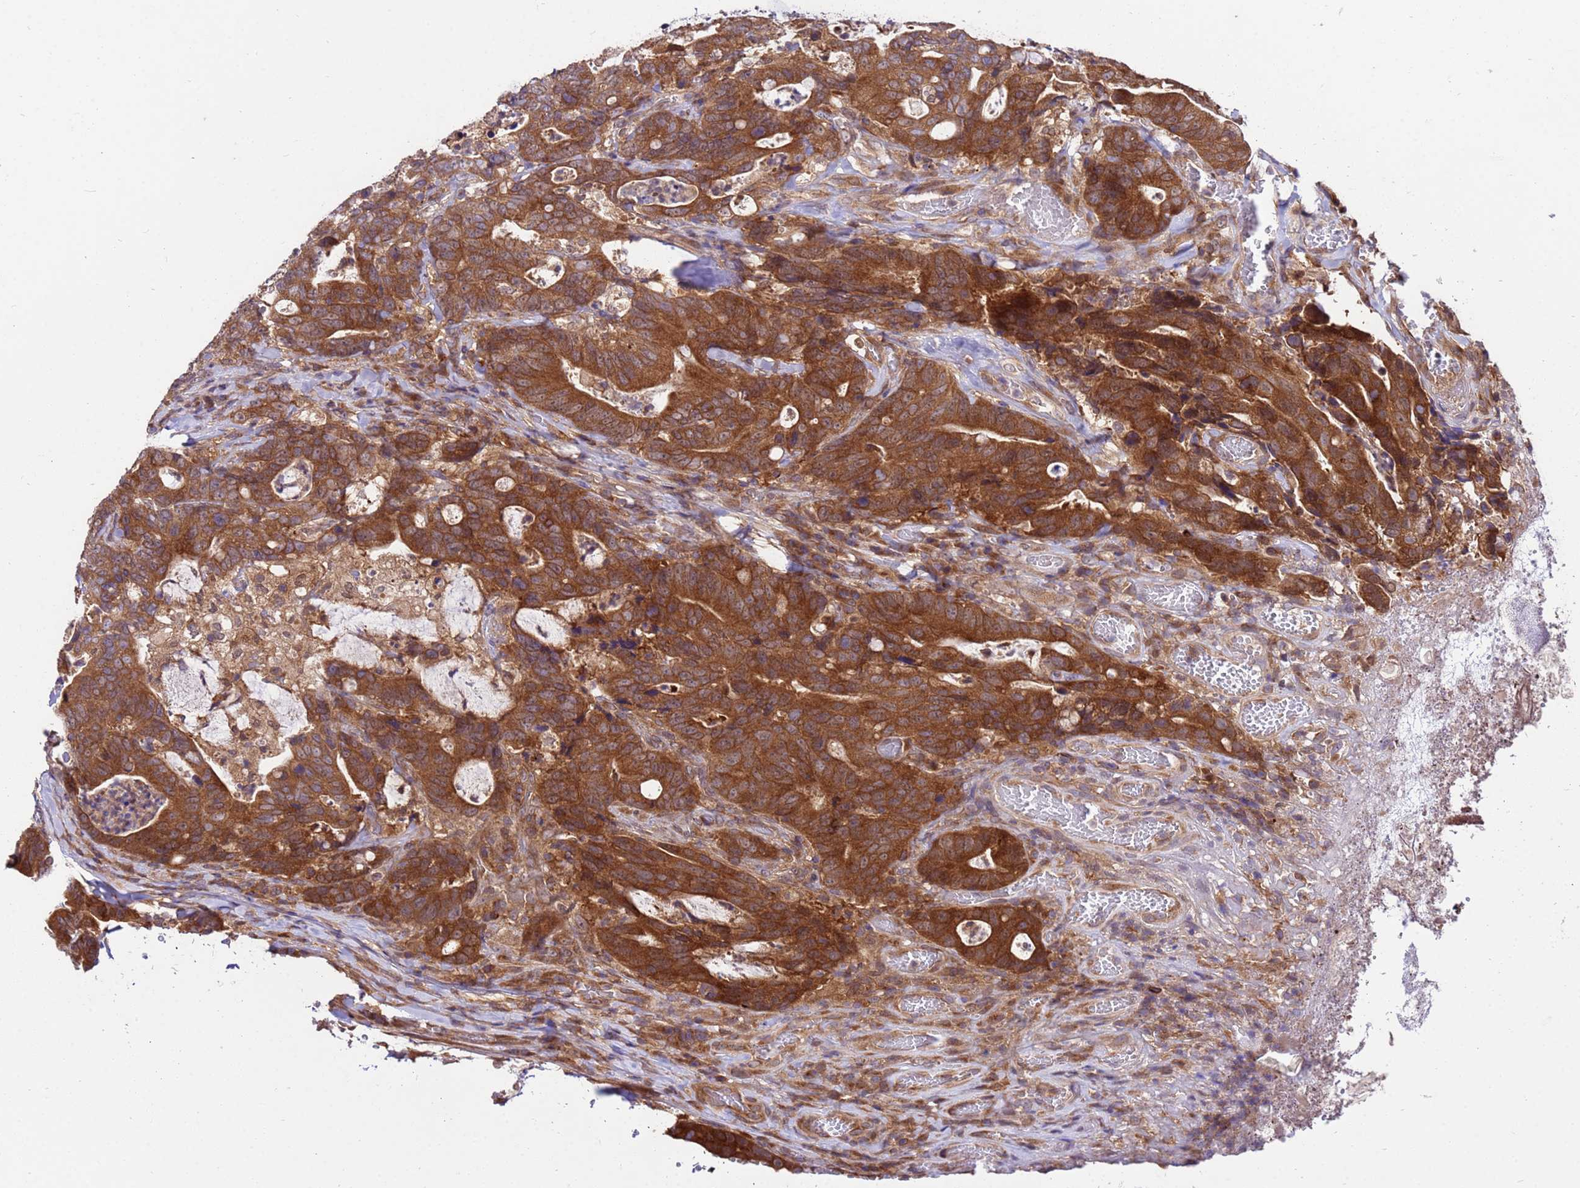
{"staining": {"intensity": "moderate", "quantity": ">75%", "location": "cytoplasmic/membranous"}, "tissue": "colorectal cancer", "cell_type": "Tumor cells", "image_type": "cancer", "snomed": [{"axis": "morphology", "description": "Adenocarcinoma, NOS"}, {"axis": "topography", "description": "Colon"}], "caption": "A brown stain shows moderate cytoplasmic/membranous expression of a protein in human adenocarcinoma (colorectal) tumor cells. The staining was performed using DAB (3,3'-diaminobenzidine) to visualize the protein expression in brown, while the nuclei were stained in blue with hematoxylin (Magnification: 20x).", "gene": "GET3", "patient": {"sex": "female", "age": 82}}